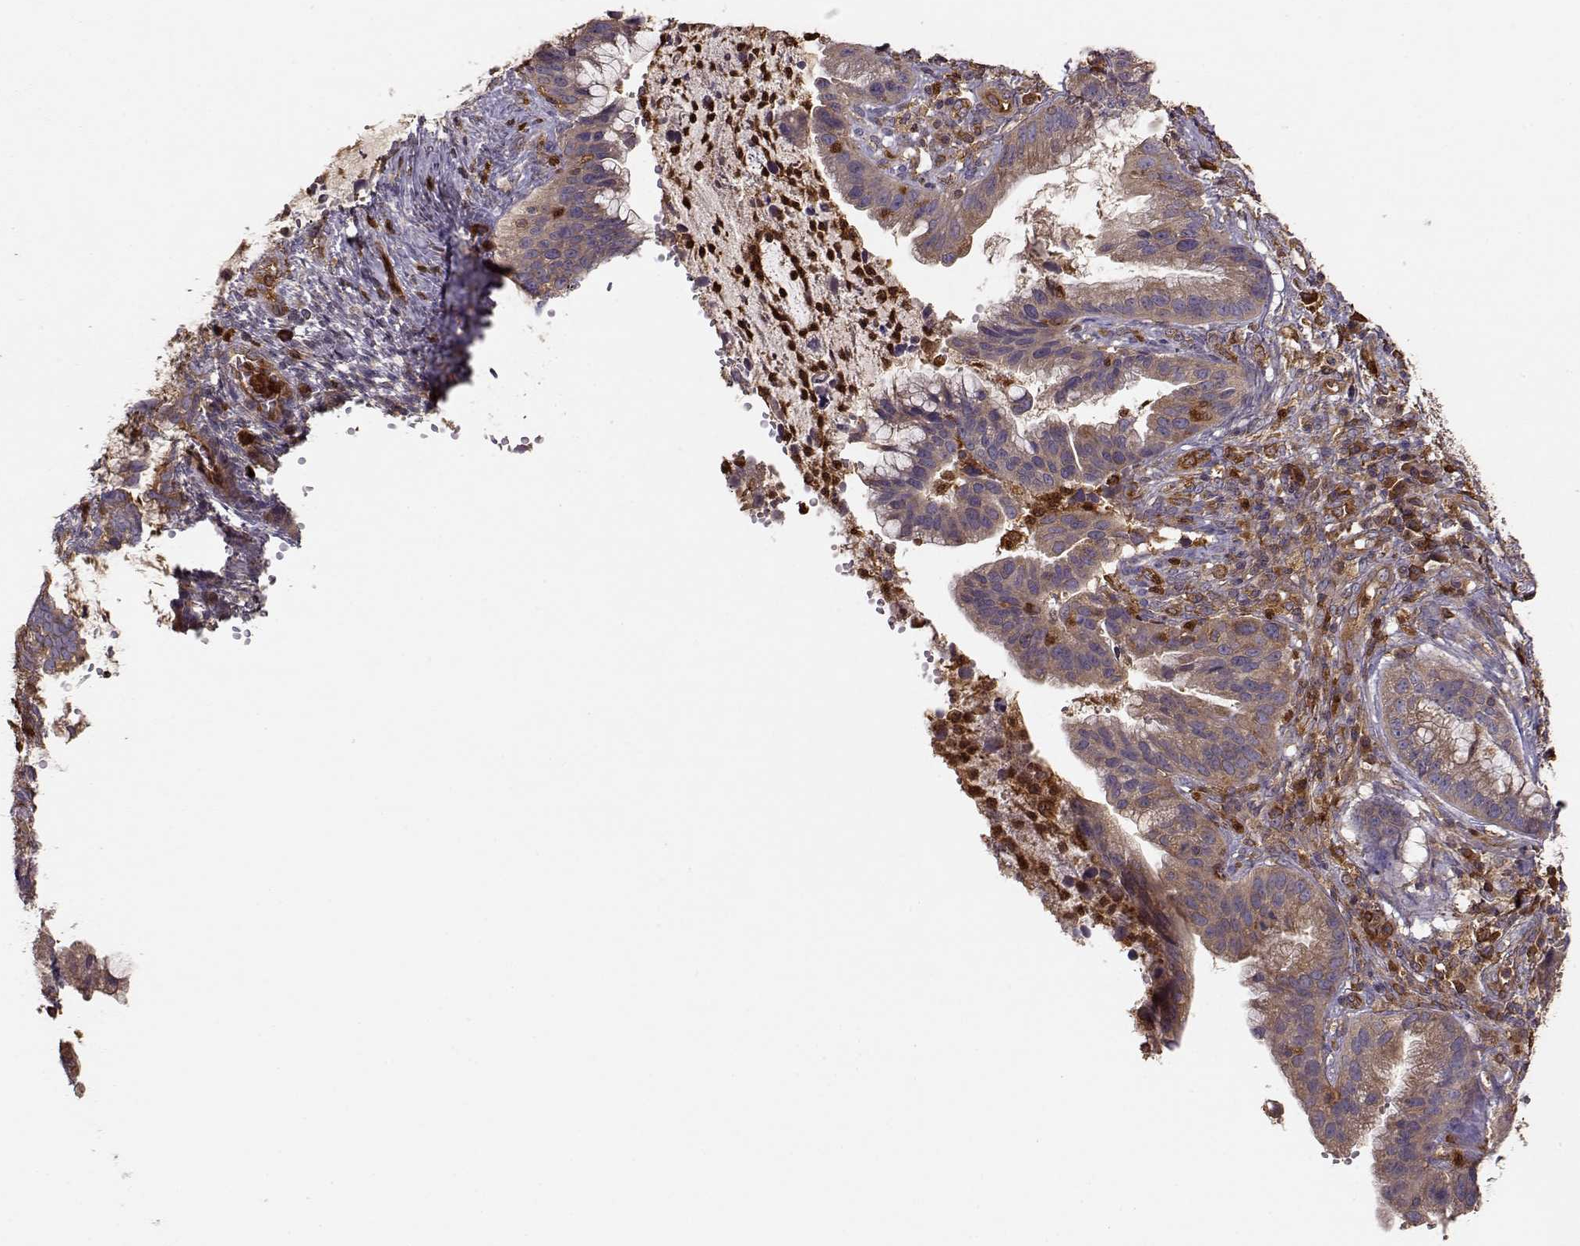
{"staining": {"intensity": "weak", "quantity": ">75%", "location": "cytoplasmic/membranous"}, "tissue": "cervical cancer", "cell_type": "Tumor cells", "image_type": "cancer", "snomed": [{"axis": "morphology", "description": "Adenocarcinoma, NOS"}, {"axis": "topography", "description": "Cervix"}], "caption": "Immunohistochemistry (IHC) of cervical adenocarcinoma shows low levels of weak cytoplasmic/membranous staining in about >75% of tumor cells.", "gene": "ARHGEF2", "patient": {"sex": "female", "age": 34}}